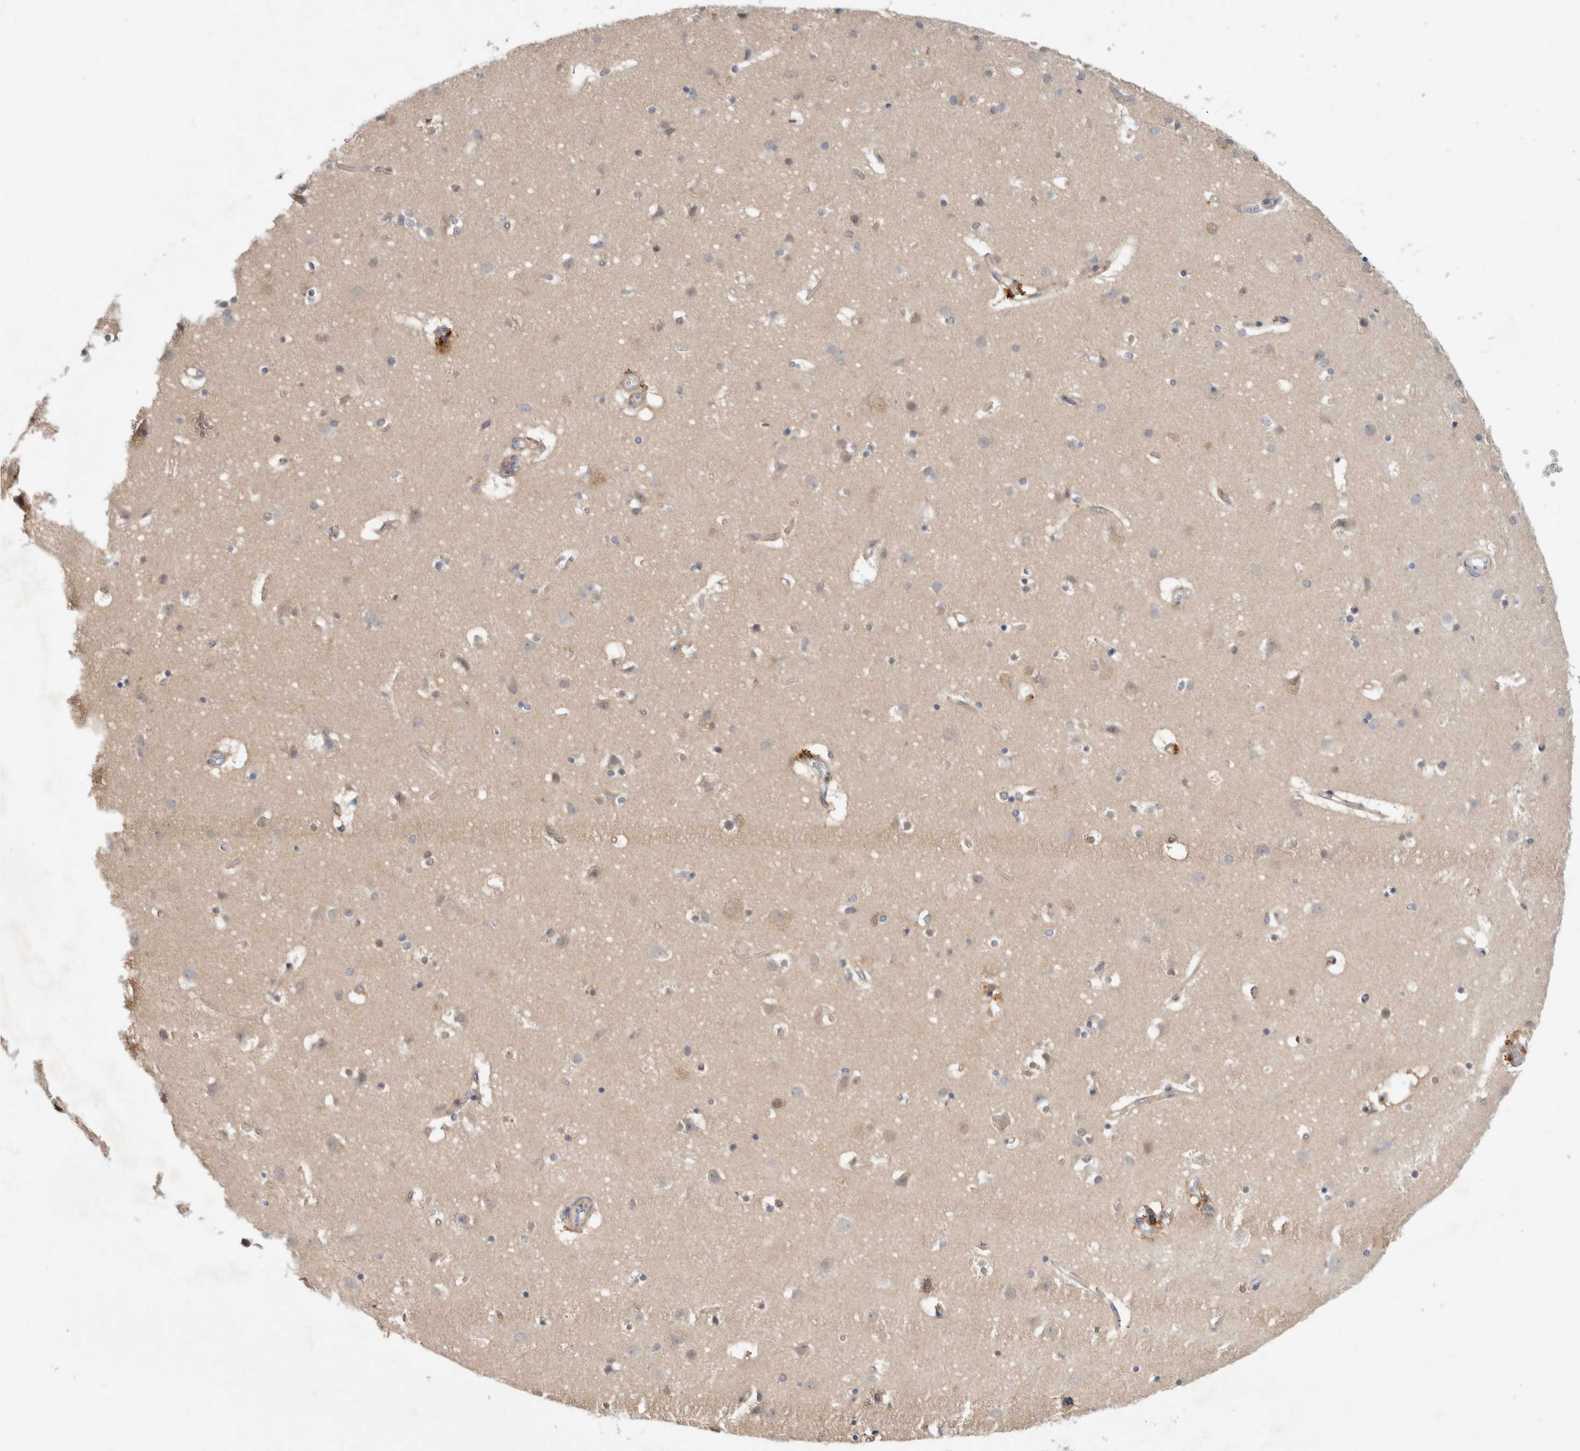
{"staining": {"intensity": "weak", "quantity": ">75%", "location": "cytoplasmic/membranous"}, "tissue": "cerebral cortex", "cell_type": "Endothelial cells", "image_type": "normal", "snomed": [{"axis": "morphology", "description": "Normal tissue, NOS"}, {"axis": "topography", "description": "Cerebral cortex"}], "caption": "IHC (DAB) staining of normal cerebral cortex exhibits weak cytoplasmic/membranous protein expression in approximately >75% of endothelial cells.", "gene": "PGM1", "patient": {"sex": "male", "age": 54}}